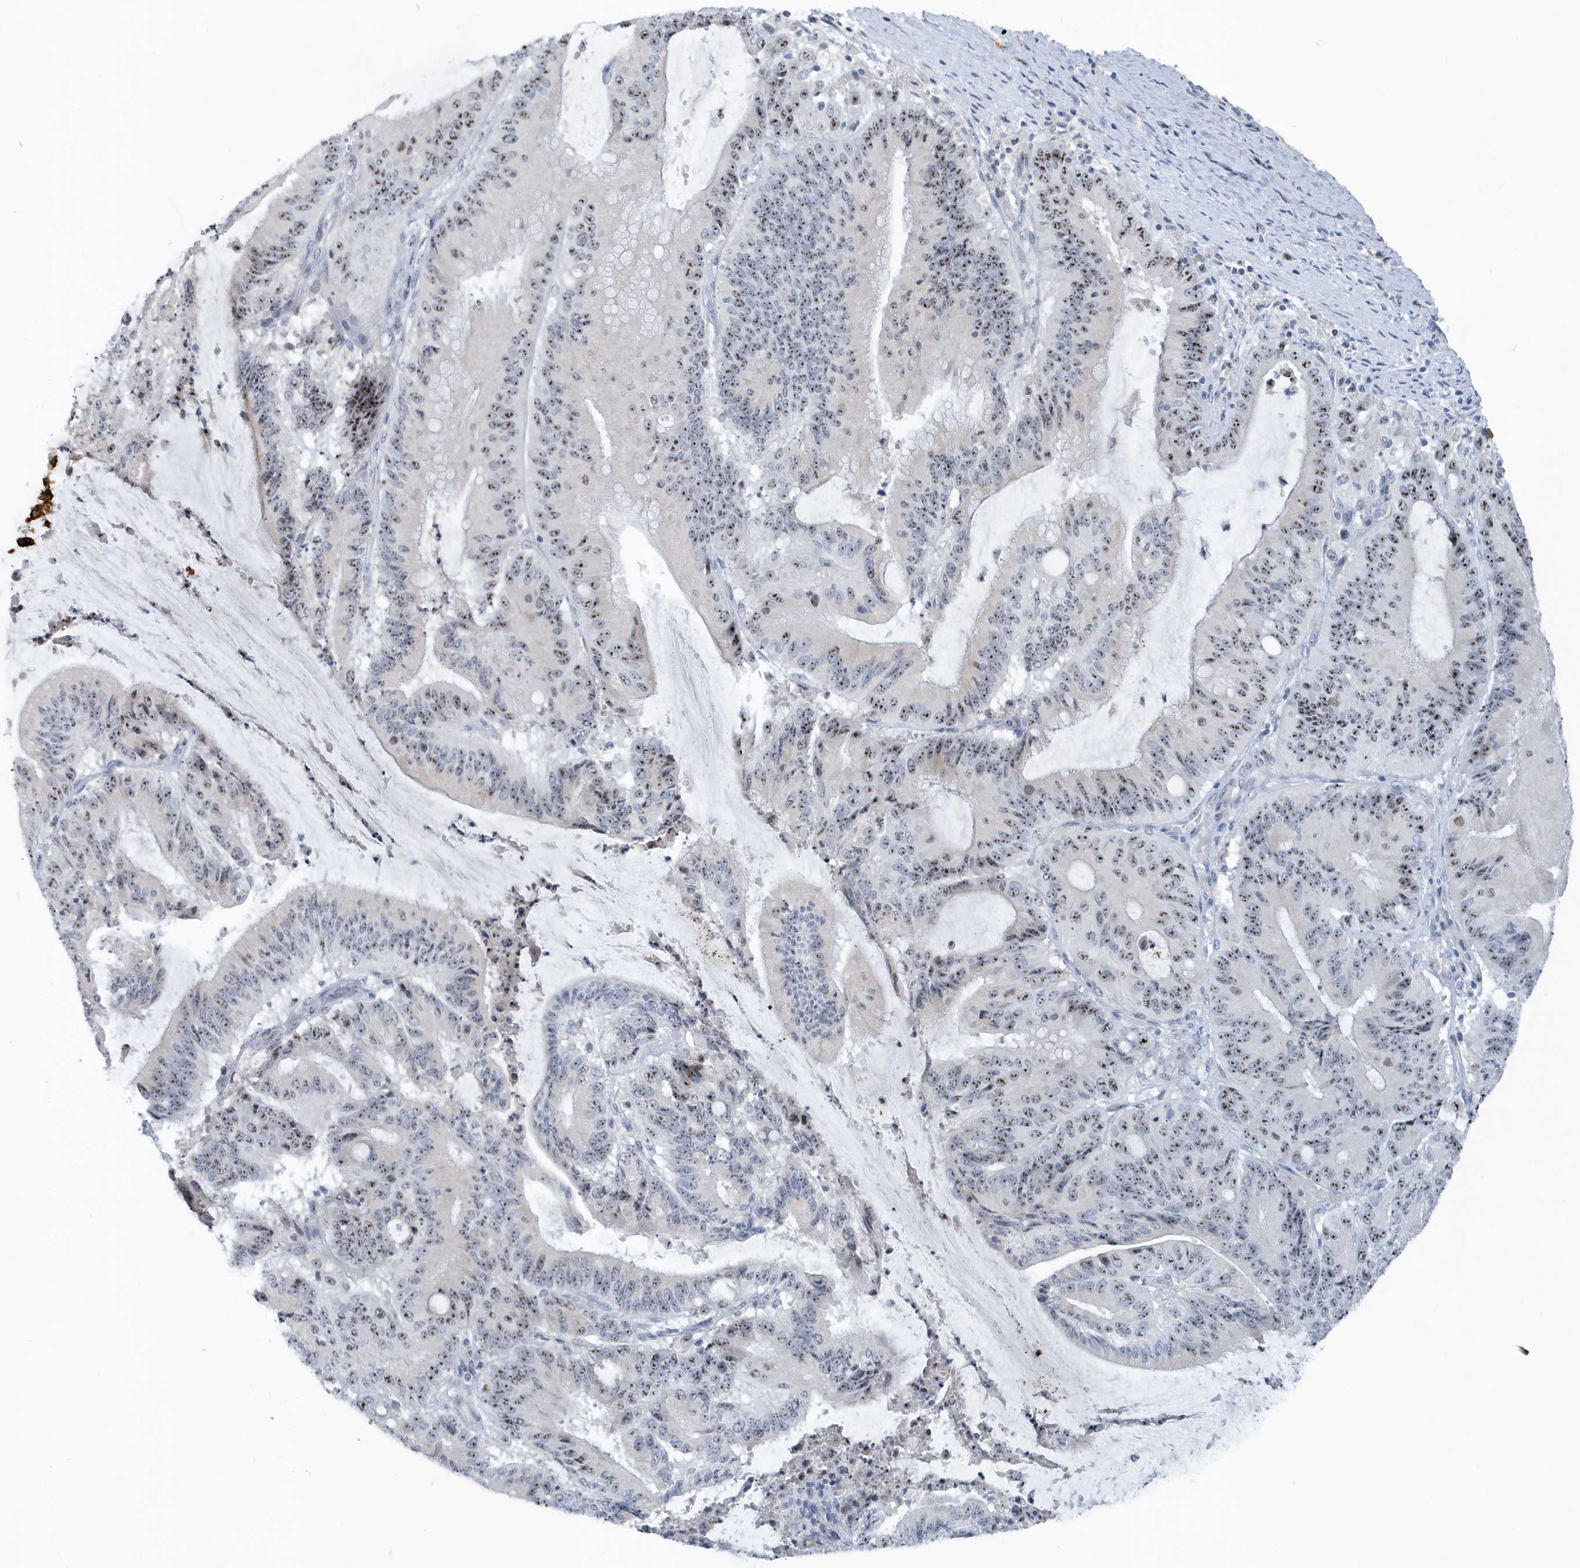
{"staining": {"intensity": "moderate", "quantity": ">75%", "location": "nuclear"}, "tissue": "liver cancer", "cell_type": "Tumor cells", "image_type": "cancer", "snomed": [{"axis": "morphology", "description": "Normal tissue, NOS"}, {"axis": "morphology", "description": "Cholangiocarcinoma"}, {"axis": "topography", "description": "Liver"}, {"axis": "topography", "description": "Peripheral nerve tissue"}], "caption": "This image exhibits liver cancer (cholangiocarcinoma) stained with immunohistochemistry to label a protein in brown. The nuclear of tumor cells show moderate positivity for the protein. Nuclei are counter-stained blue.", "gene": "RPF2", "patient": {"sex": "female", "age": 73}}